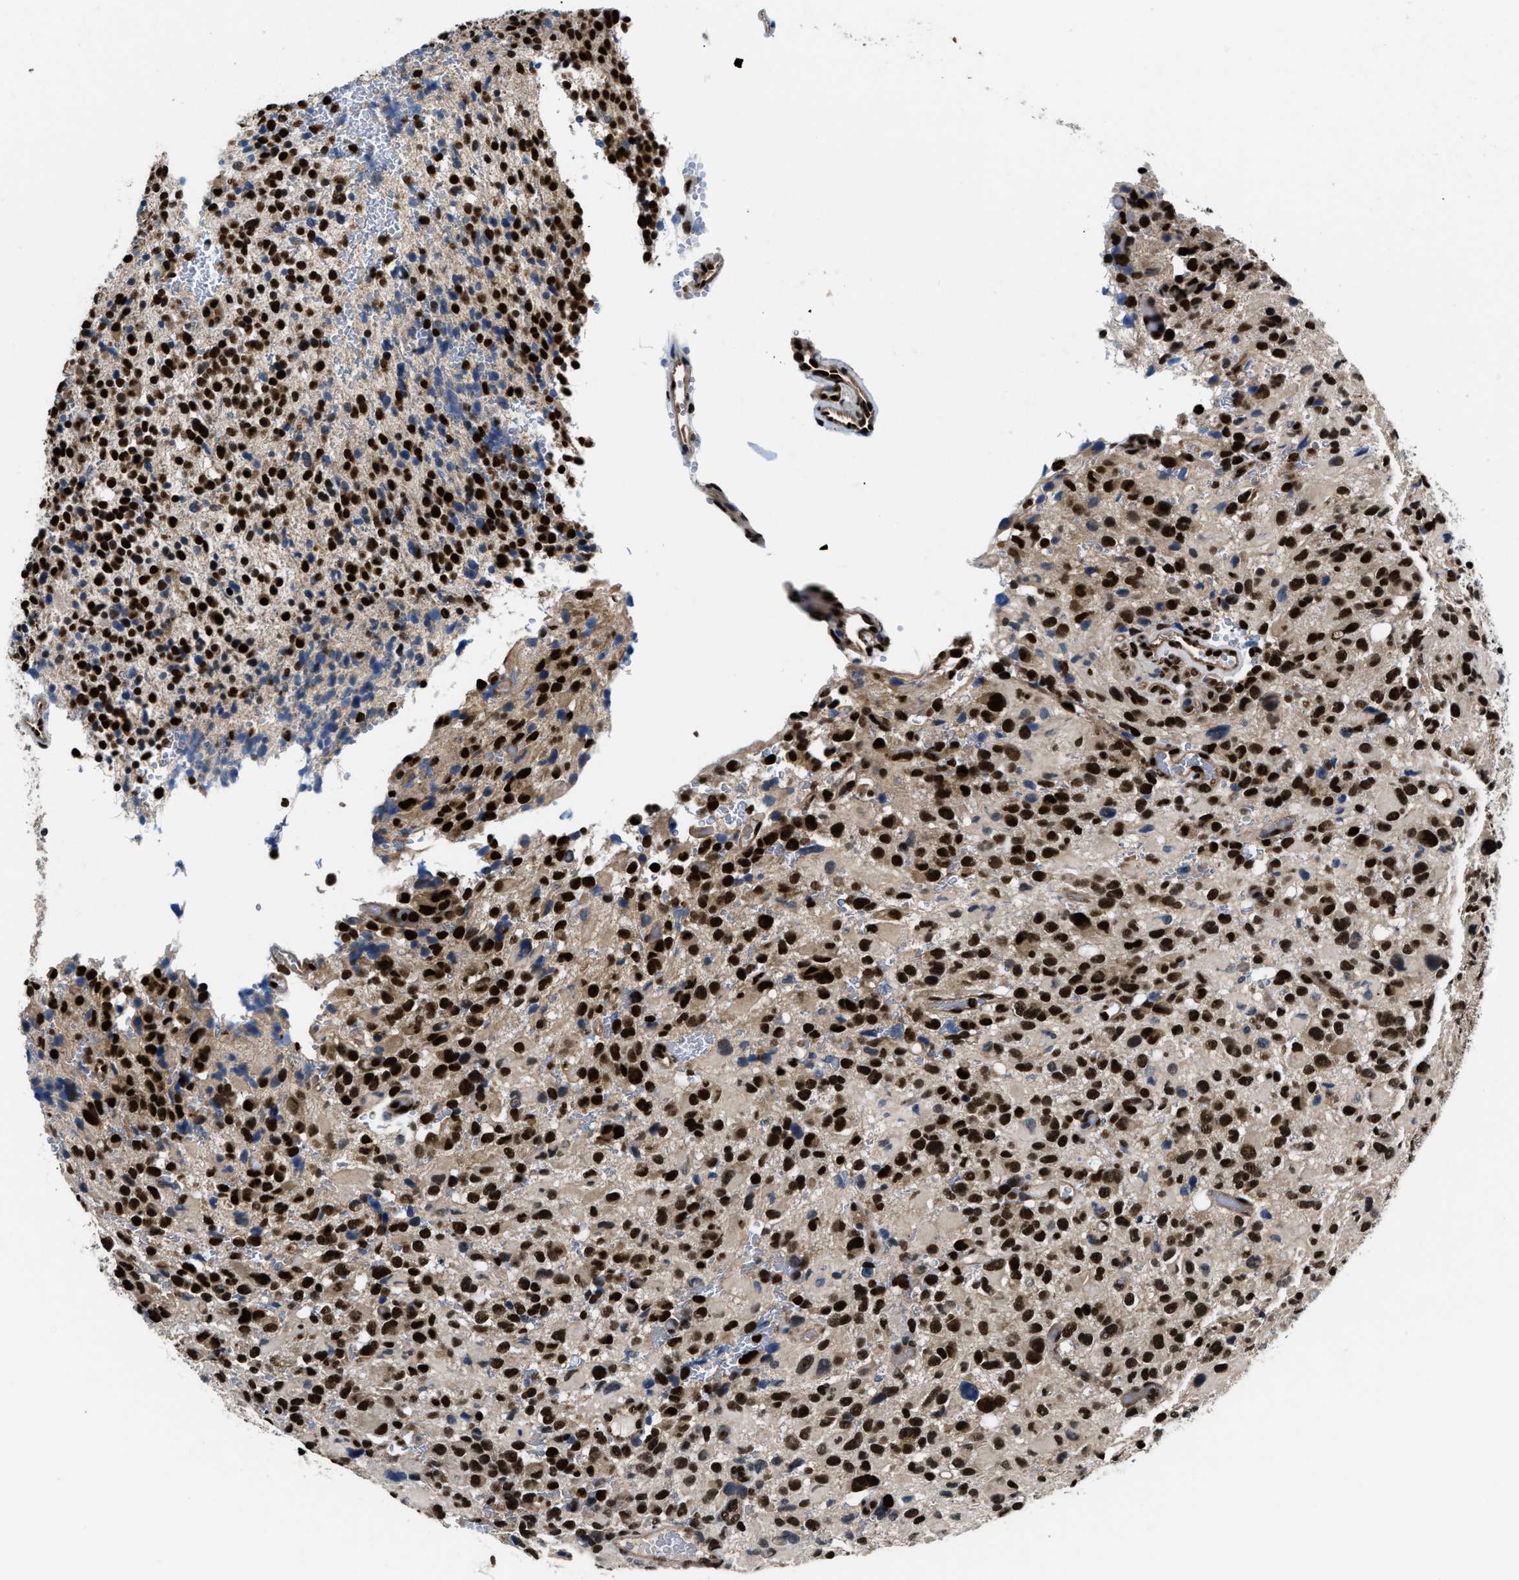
{"staining": {"intensity": "strong", "quantity": ">75%", "location": "nuclear"}, "tissue": "glioma", "cell_type": "Tumor cells", "image_type": "cancer", "snomed": [{"axis": "morphology", "description": "Glioma, malignant, High grade"}, {"axis": "topography", "description": "Brain"}], "caption": "Immunohistochemistry (IHC) (DAB (3,3'-diaminobenzidine)) staining of human glioma exhibits strong nuclear protein expression in about >75% of tumor cells.", "gene": "CCNDBP1", "patient": {"sex": "male", "age": 48}}